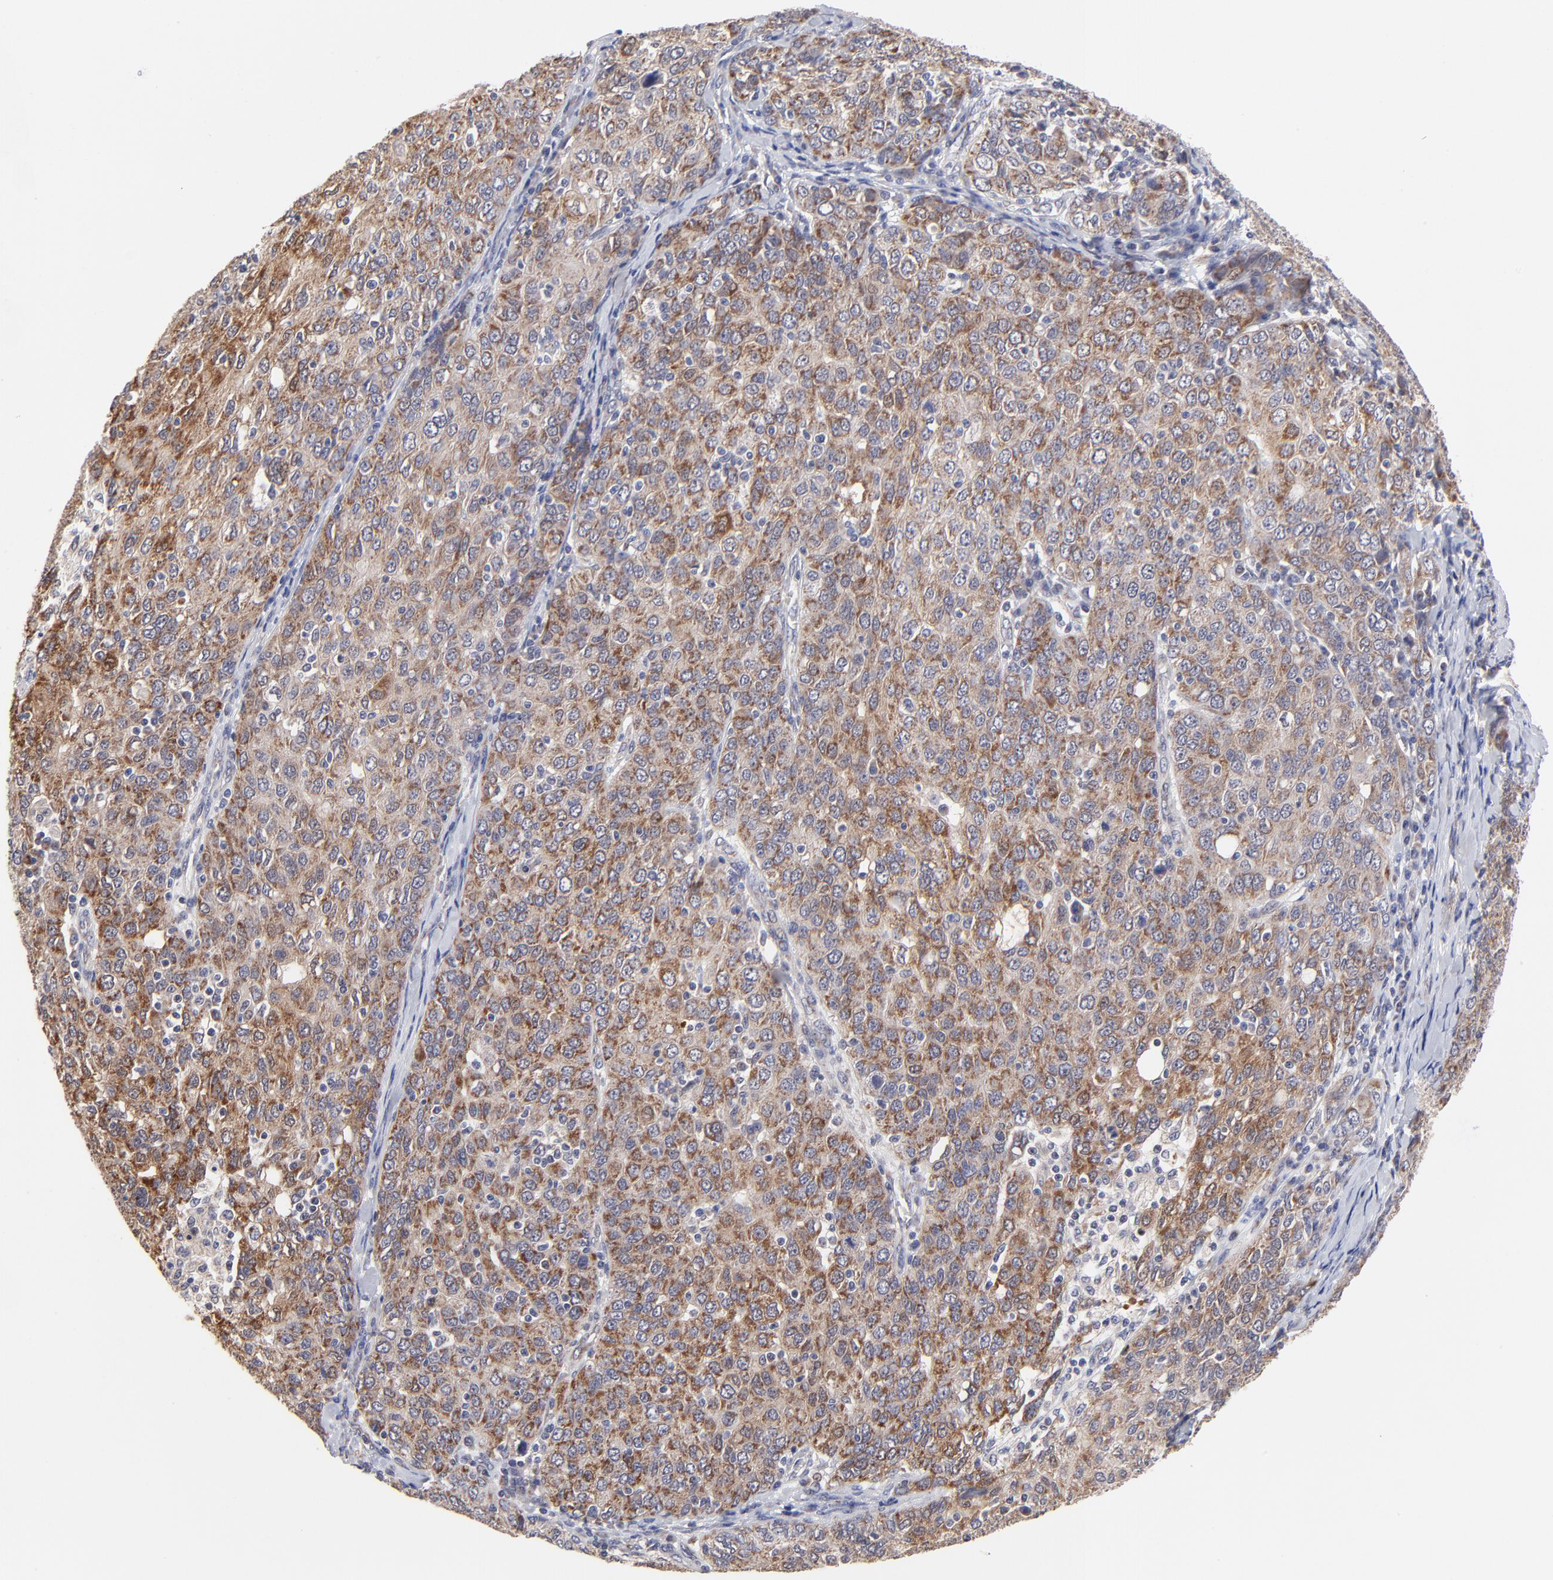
{"staining": {"intensity": "moderate", "quantity": ">75%", "location": "cytoplasmic/membranous"}, "tissue": "ovarian cancer", "cell_type": "Tumor cells", "image_type": "cancer", "snomed": [{"axis": "morphology", "description": "Carcinoma, endometroid"}, {"axis": "topography", "description": "Ovary"}], "caption": "Endometroid carcinoma (ovarian) tissue demonstrates moderate cytoplasmic/membranous expression in about >75% of tumor cells", "gene": "FBXL12", "patient": {"sex": "female", "age": 50}}